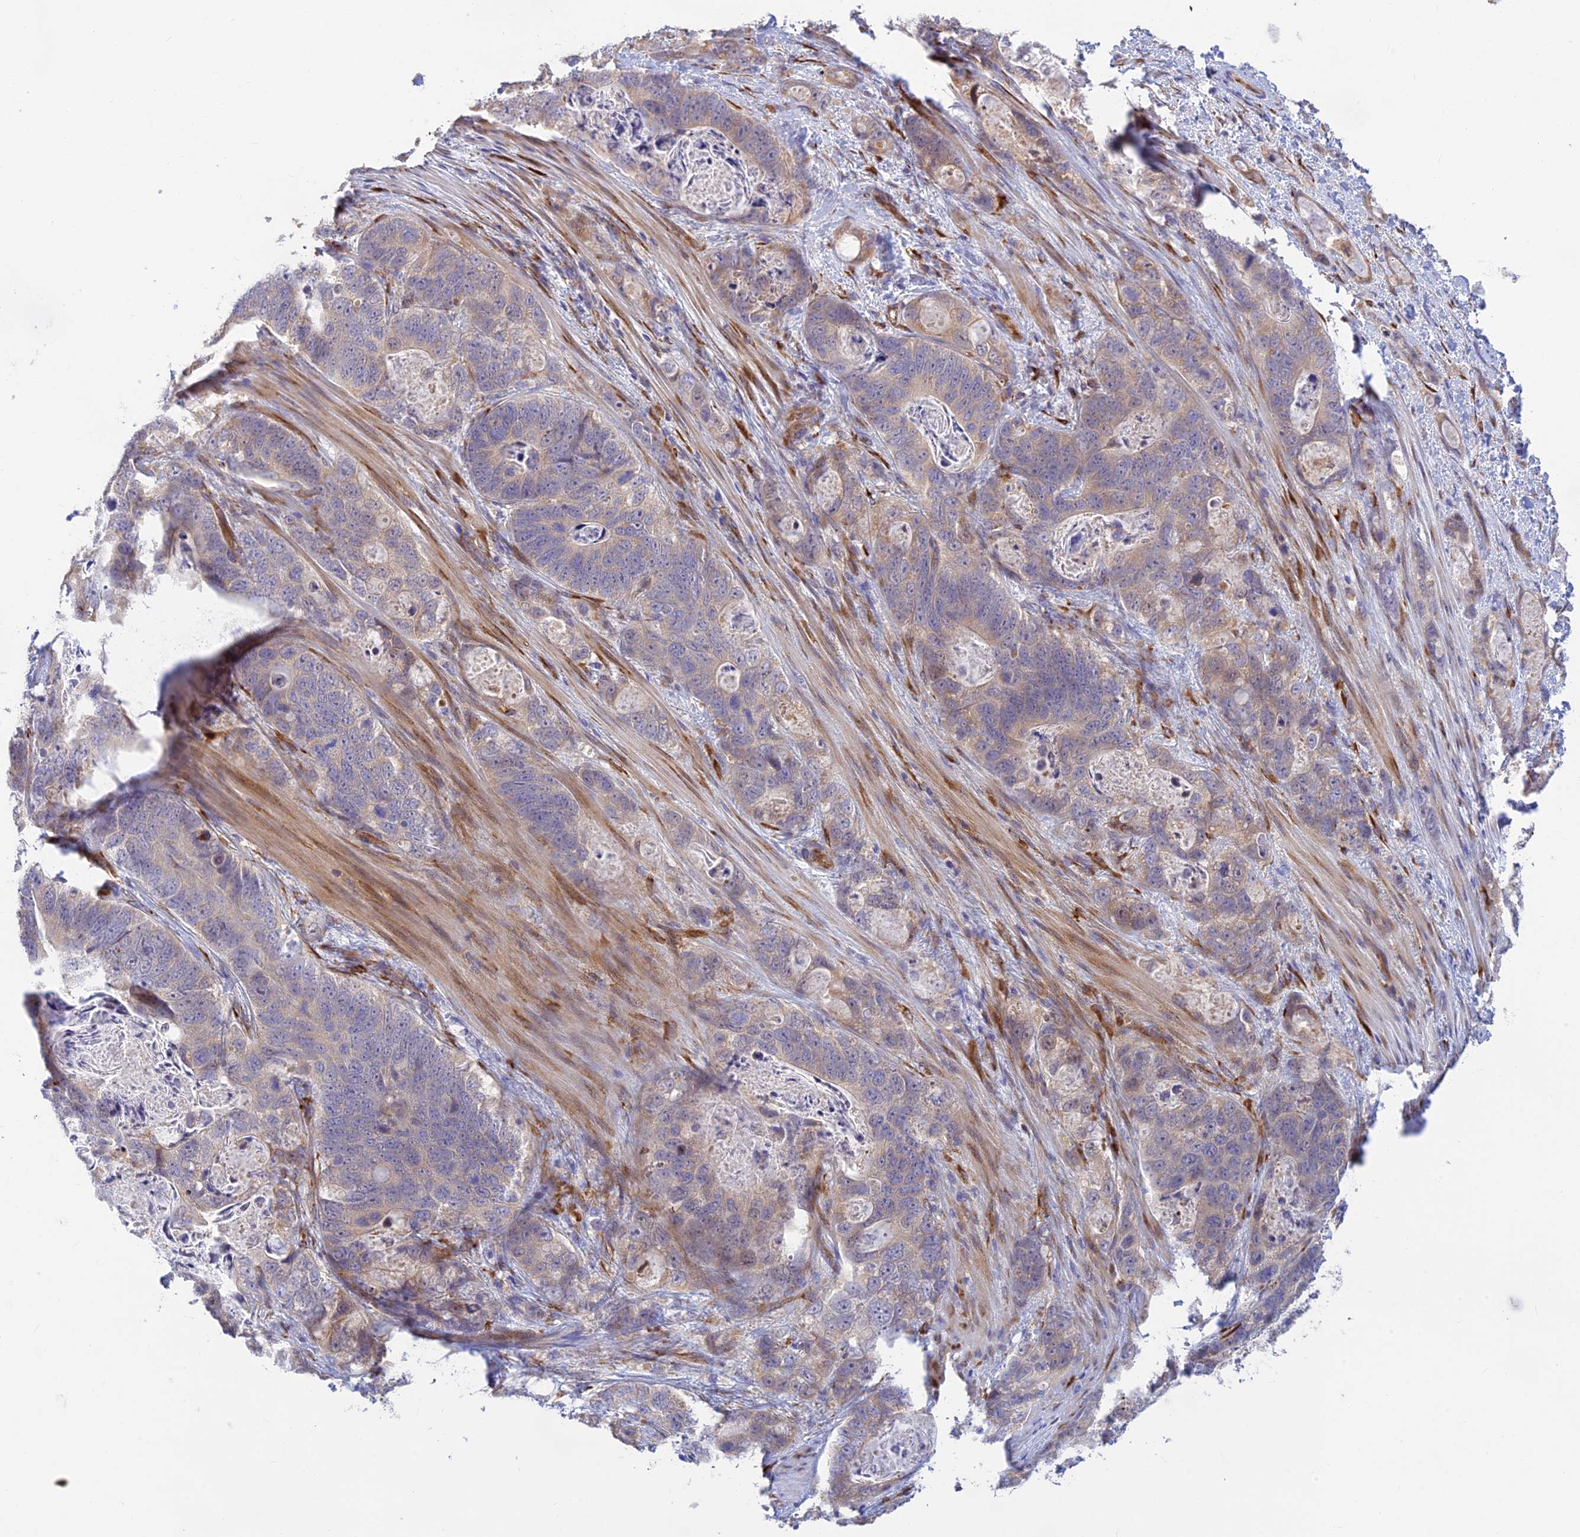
{"staining": {"intensity": "weak", "quantity": "<25%", "location": "cytoplasmic/membranous"}, "tissue": "stomach cancer", "cell_type": "Tumor cells", "image_type": "cancer", "snomed": [{"axis": "morphology", "description": "Normal tissue, NOS"}, {"axis": "morphology", "description": "Adenocarcinoma, NOS"}, {"axis": "topography", "description": "Stomach"}], "caption": "This photomicrograph is of stomach adenocarcinoma stained with immunohistochemistry to label a protein in brown with the nuclei are counter-stained blue. There is no expression in tumor cells.", "gene": "UFSP2", "patient": {"sex": "female", "age": 89}}